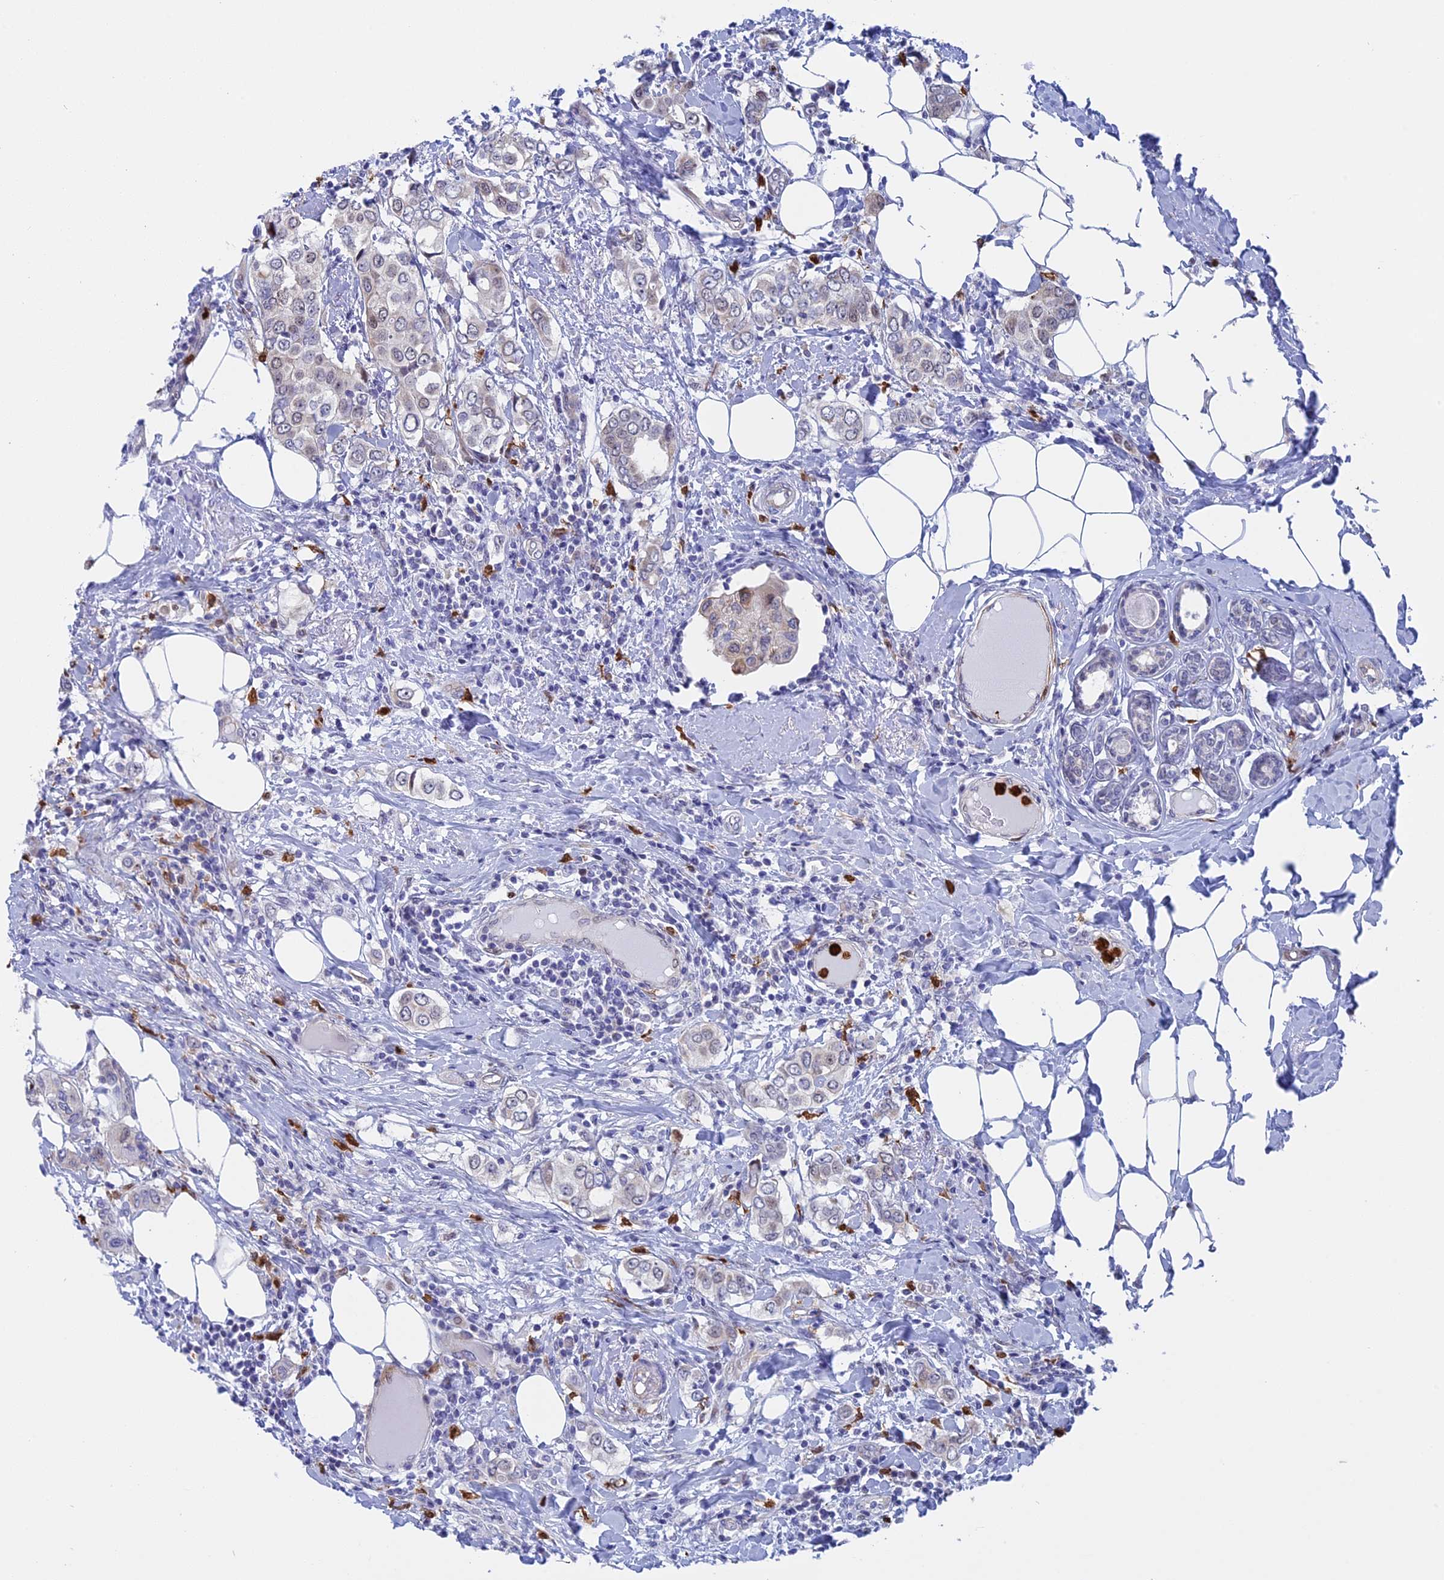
{"staining": {"intensity": "negative", "quantity": "none", "location": "none"}, "tissue": "breast cancer", "cell_type": "Tumor cells", "image_type": "cancer", "snomed": [{"axis": "morphology", "description": "Lobular carcinoma"}, {"axis": "topography", "description": "Breast"}], "caption": "A micrograph of human breast cancer (lobular carcinoma) is negative for staining in tumor cells.", "gene": "SLC26A1", "patient": {"sex": "female", "age": 51}}